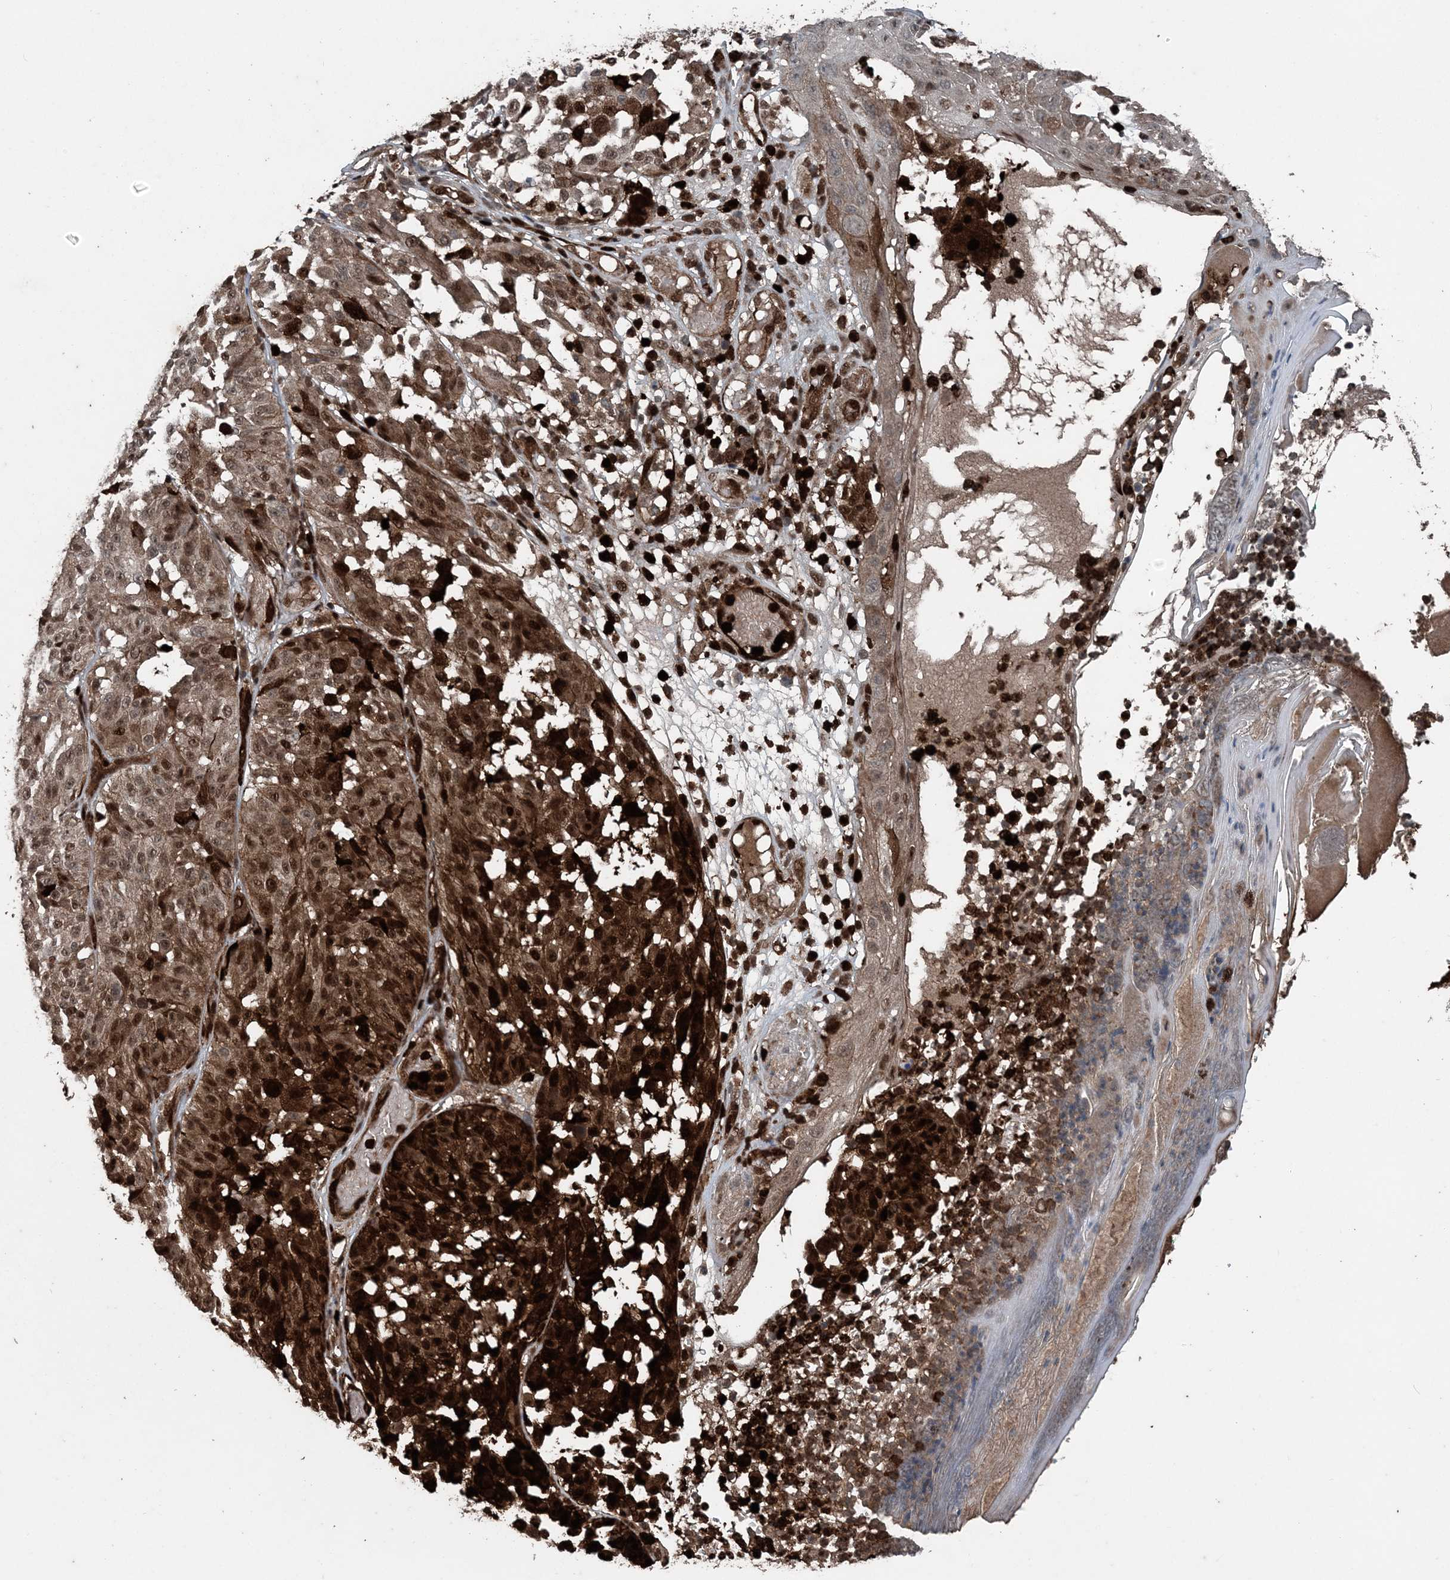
{"staining": {"intensity": "moderate", "quantity": ">75%", "location": "cytoplasmic/membranous,nuclear"}, "tissue": "melanoma", "cell_type": "Tumor cells", "image_type": "cancer", "snomed": [{"axis": "morphology", "description": "Malignant melanoma, NOS"}, {"axis": "topography", "description": "Skin"}], "caption": "Malignant melanoma stained for a protein displays moderate cytoplasmic/membranous and nuclear positivity in tumor cells.", "gene": "CFL1", "patient": {"sex": "female", "age": 46}}